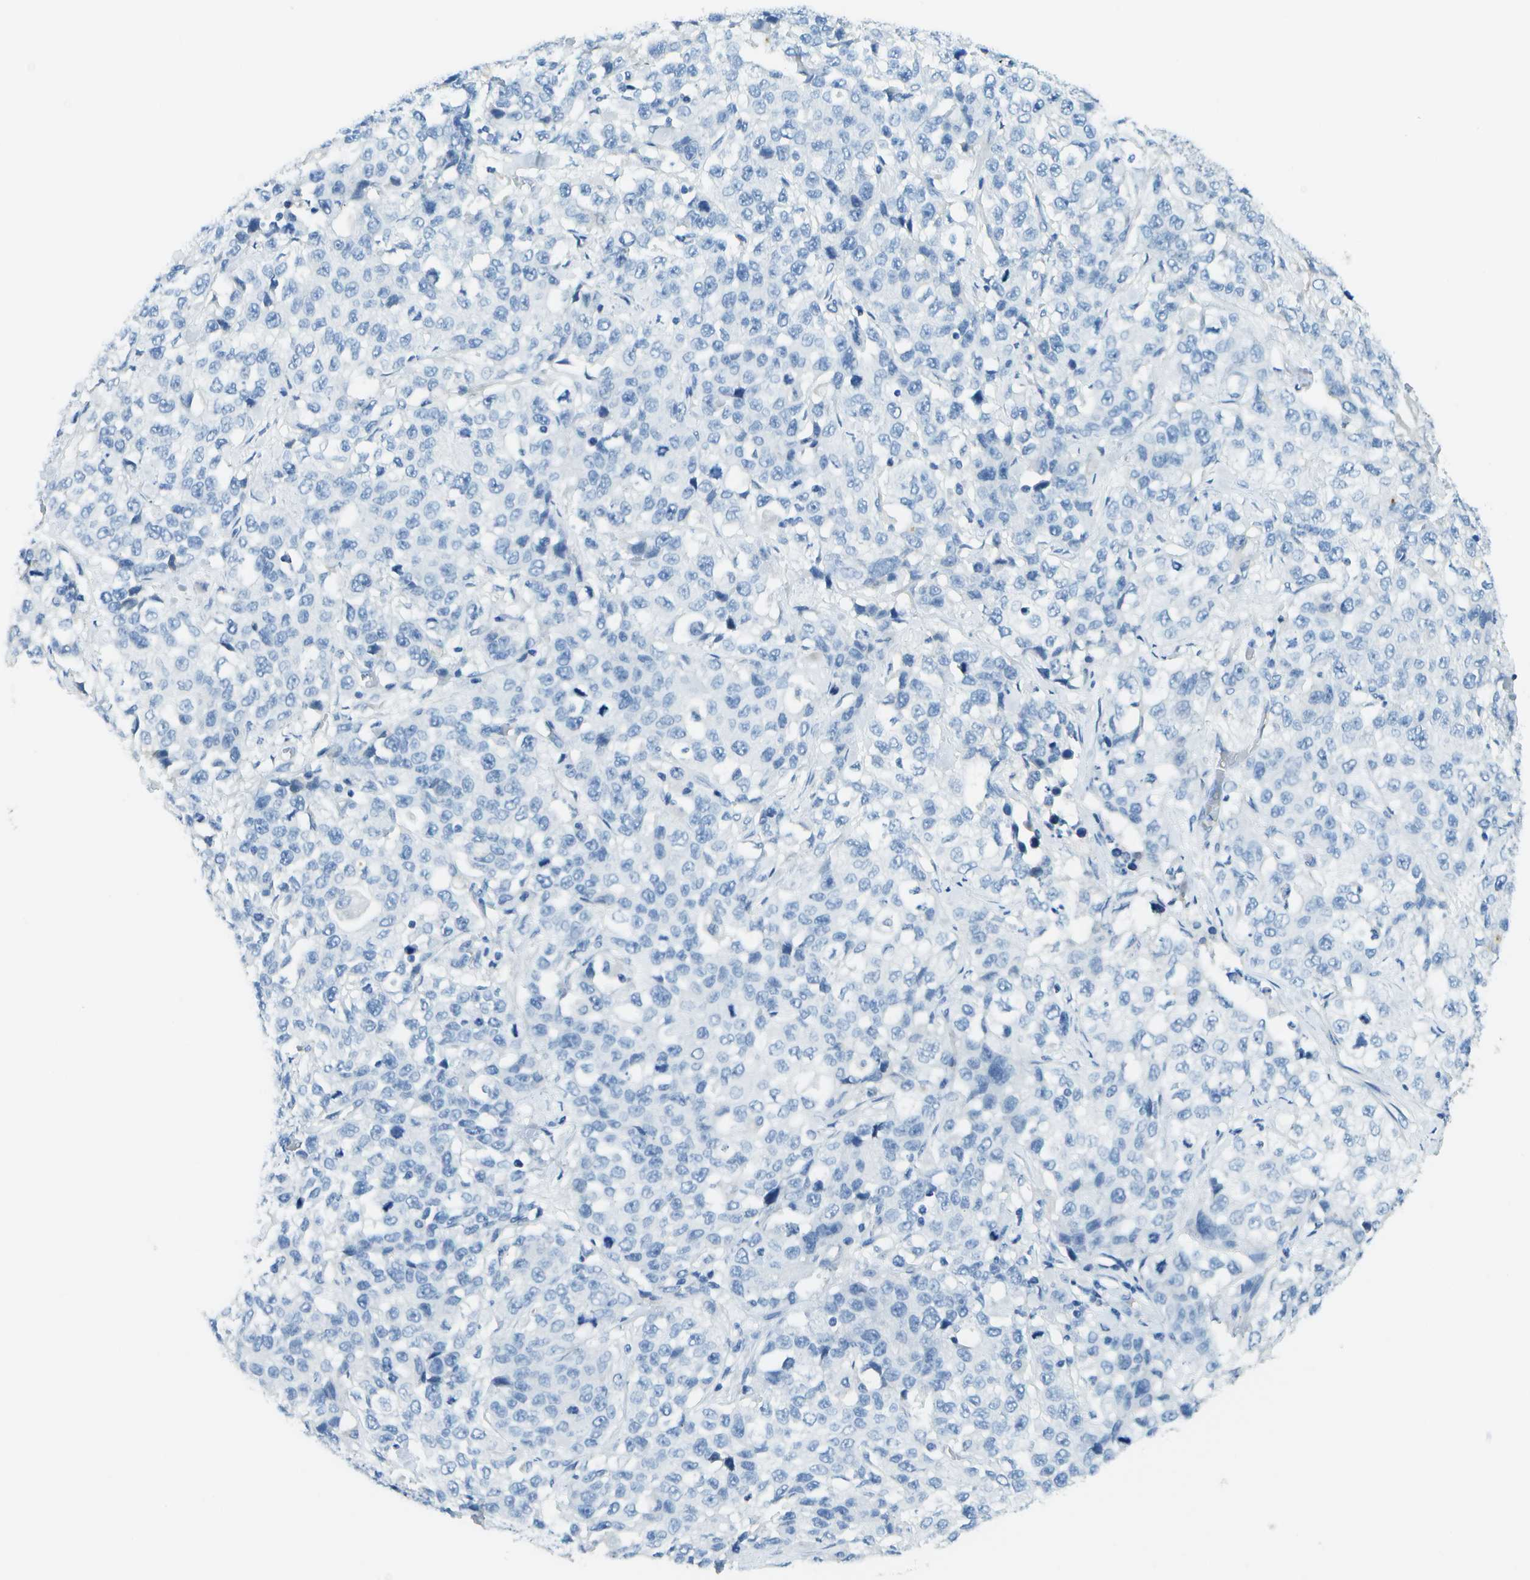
{"staining": {"intensity": "negative", "quantity": "none", "location": "none"}, "tissue": "stomach cancer", "cell_type": "Tumor cells", "image_type": "cancer", "snomed": [{"axis": "morphology", "description": "Normal tissue, NOS"}, {"axis": "morphology", "description": "Adenocarcinoma, NOS"}, {"axis": "topography", "description": "Stomach"}], "caption": "Tumor cells are negative for protein expression in human stomach cancer (adenocarcinoma). (DAB immunohistochemistry visualized using brightfield microscopy, high magnification).", "gene": "C1S", "patient": {"sex": "male", "age": 48}}